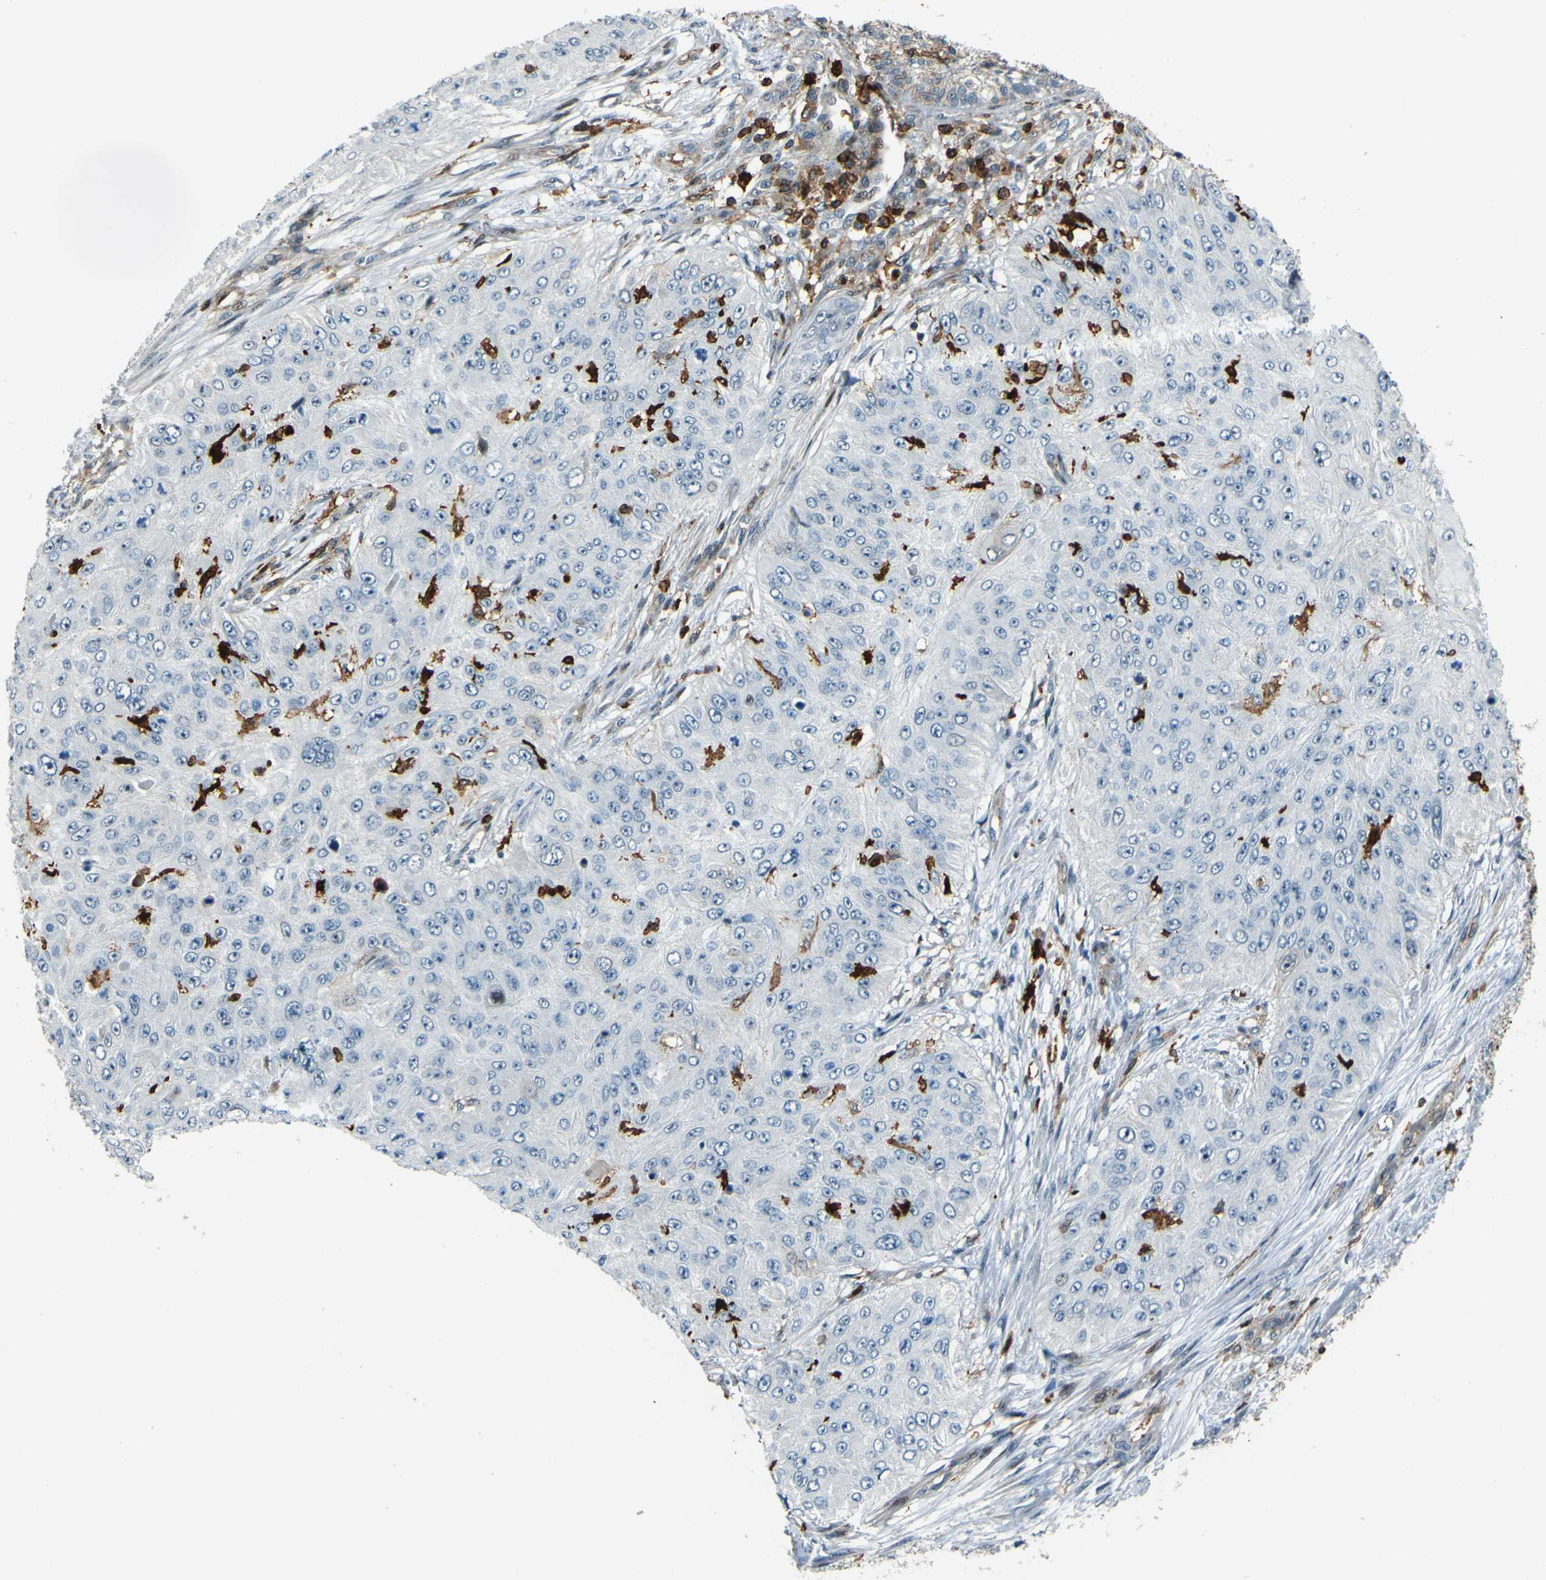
{"staining": {"intensity": "negative", "quantity": "none", "location": "none"}, "tissue": "skin cancer", "cell_type": "Tumor cells", "image_type": "cancer", "snomed": [{"axis": "morphology", "description": "Squamous cell carcinoma, NOS"}, {"axis": "topography", "description": "Skin"}], "caption": "The photomicrograph reveals no significant positivity in tumor cells of skin cancer (squamous cell carcinoma). (DAB (3,3'-diaminobenzidine) immunohistochemistry (IHC) with hematoxylin counter stain).", "gene": "PCDHB5", "patient": {"sex": "female", "age": 80}}